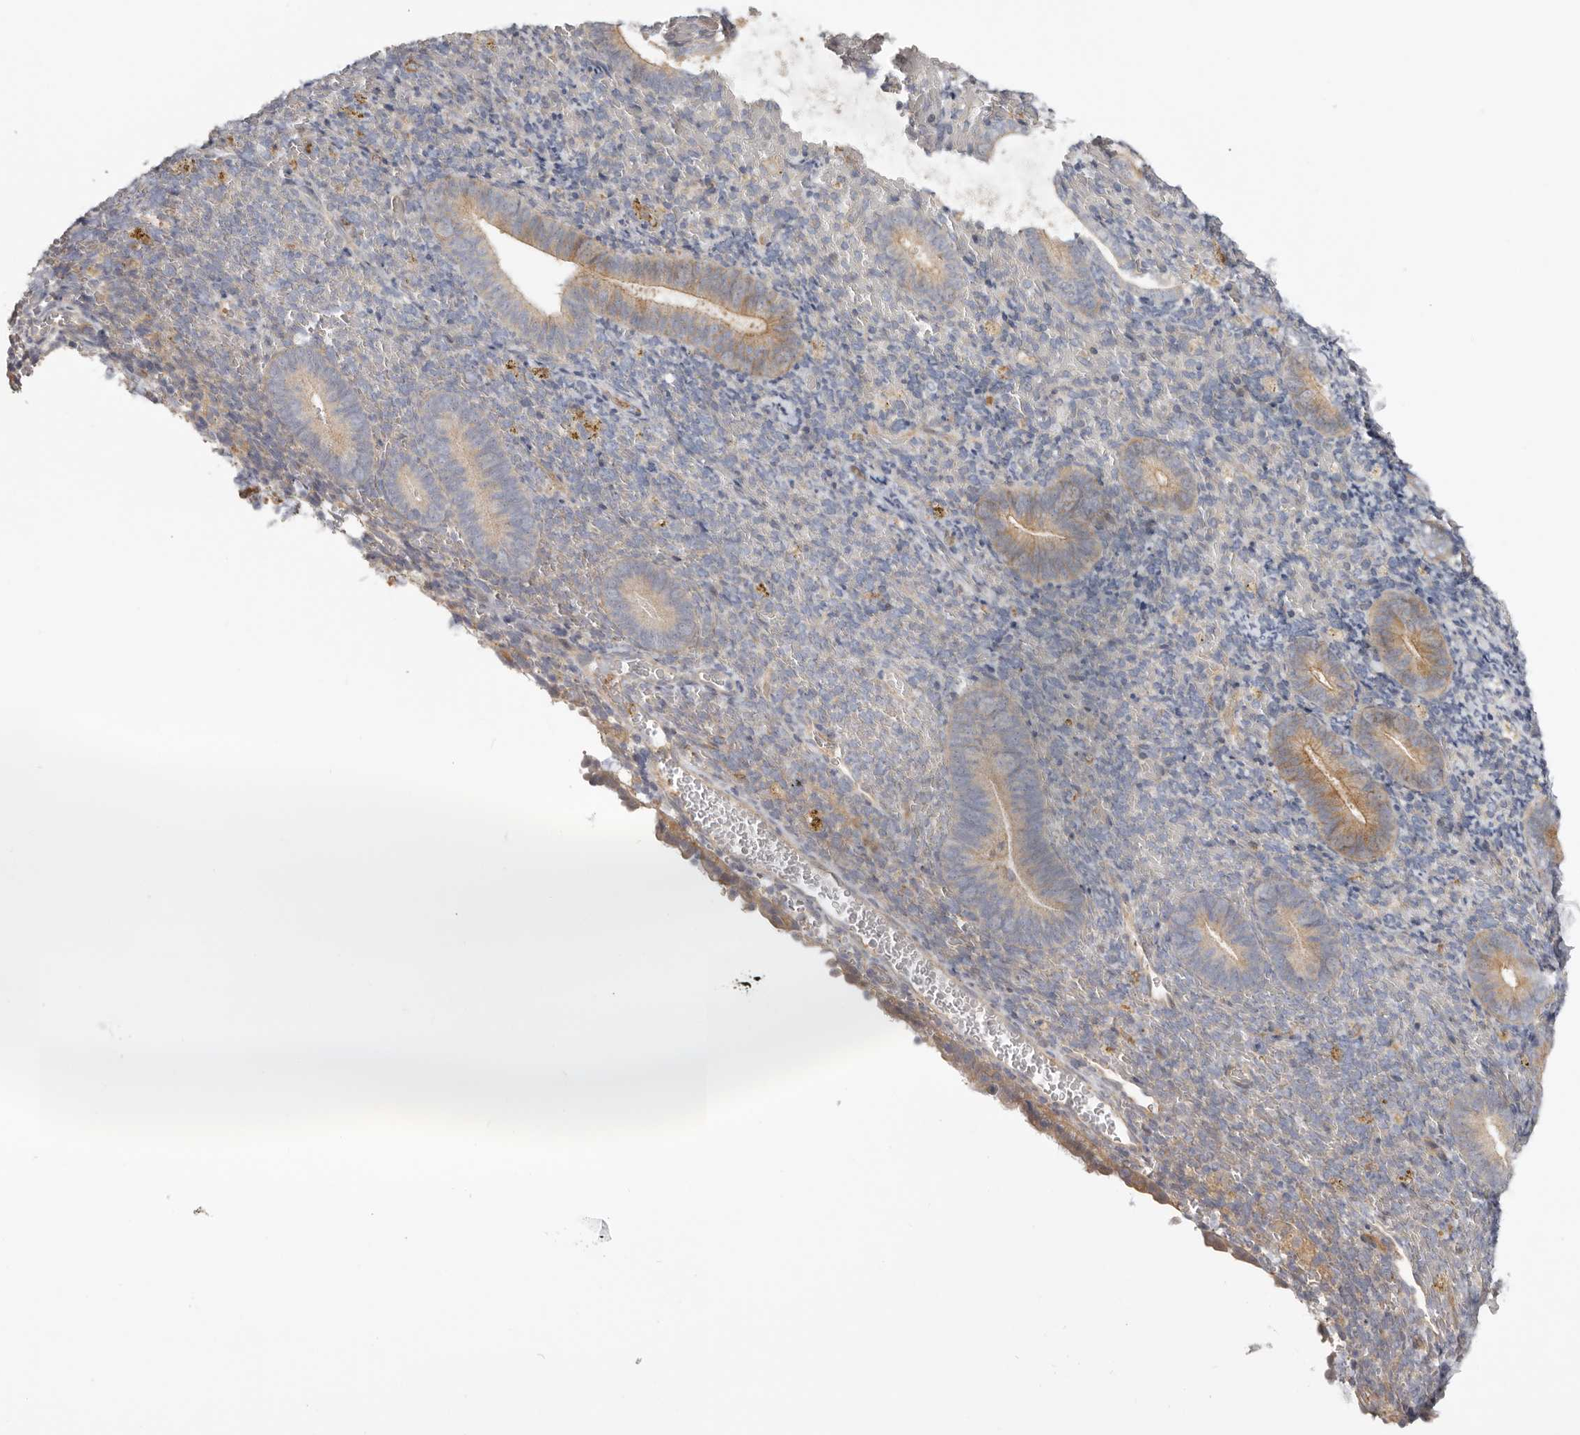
{"staining": {"intensity": "weak", "quantity": "<25%", "location": "cytoplasmic/membranous"}, "tissue": "endometrium", "cell_type": "Cells in endometrial stroma", "image_type": "normal", "snomed": [{"axis": "morphology", "description": "Normal tissue, NOS"}, {"axis": "topography", "description": "Endometrium"}], "caption": "The IHC photomicrograph has no significant expression in cells in endometrial stroma of endometrium.", "gene": "MSRB2", "patient": {"sex": "female", "age": 51}}